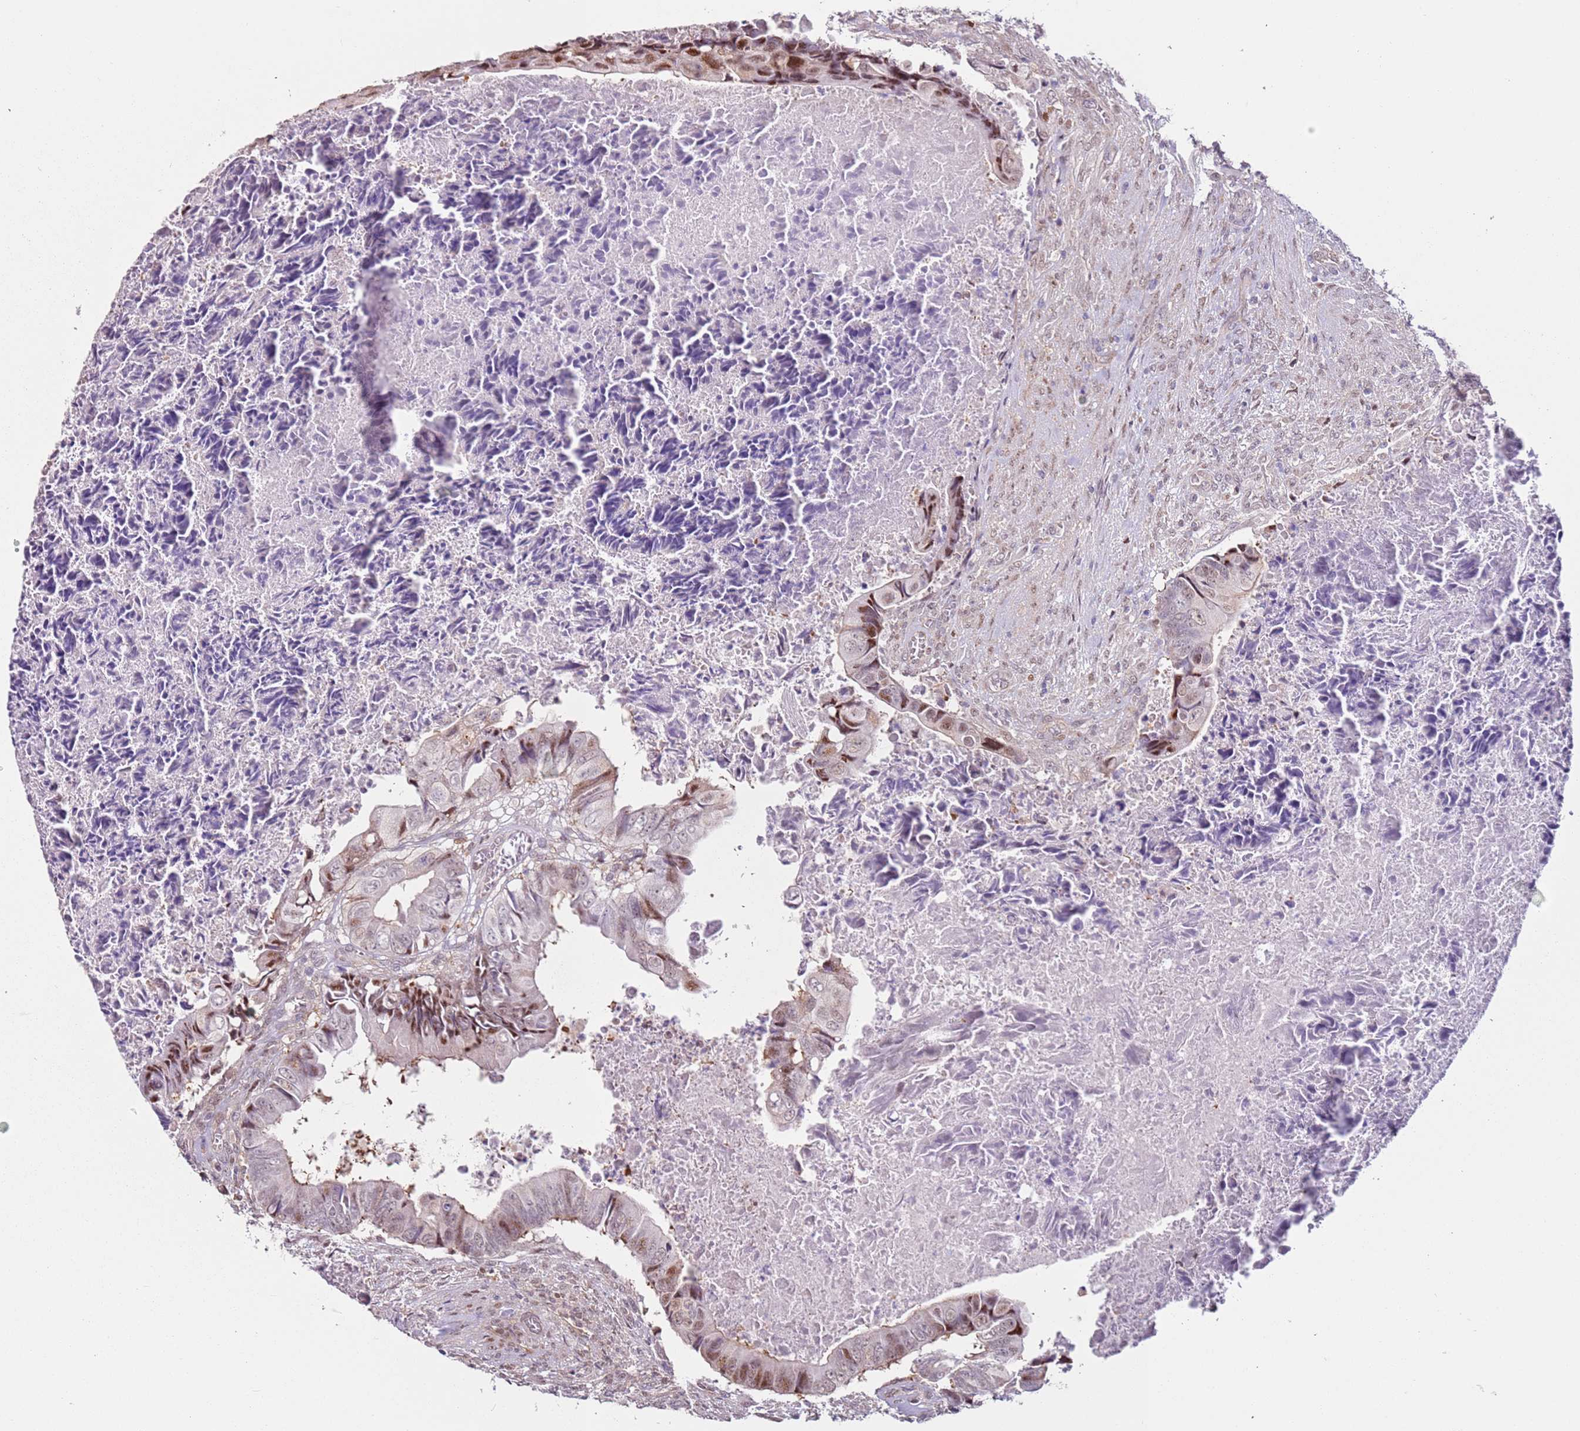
{"staining": {"intensity": "moderate", "quantity": "<25%", "location": "nuclear"}, "tissue": "colorectal cancer", "cell_type": "Tumor cells", "image_type": "cancer", "snomed": [{"axis": "morphology", "description": "Adenocarcinoma, NOS"}, {"axis": "topography", "description": "Rectum"}], "caption": "High-magnification brightfield microscopy of colorectal adenocarcinoma stained with DAB (brown) and counterstained with hematoxylin (blue). tumor cells exhibit moderate nuclear expression is identified in approximately<25% of cells.", "gene": "PSMD4", "patient": {"sex": "female", "age": 78}}